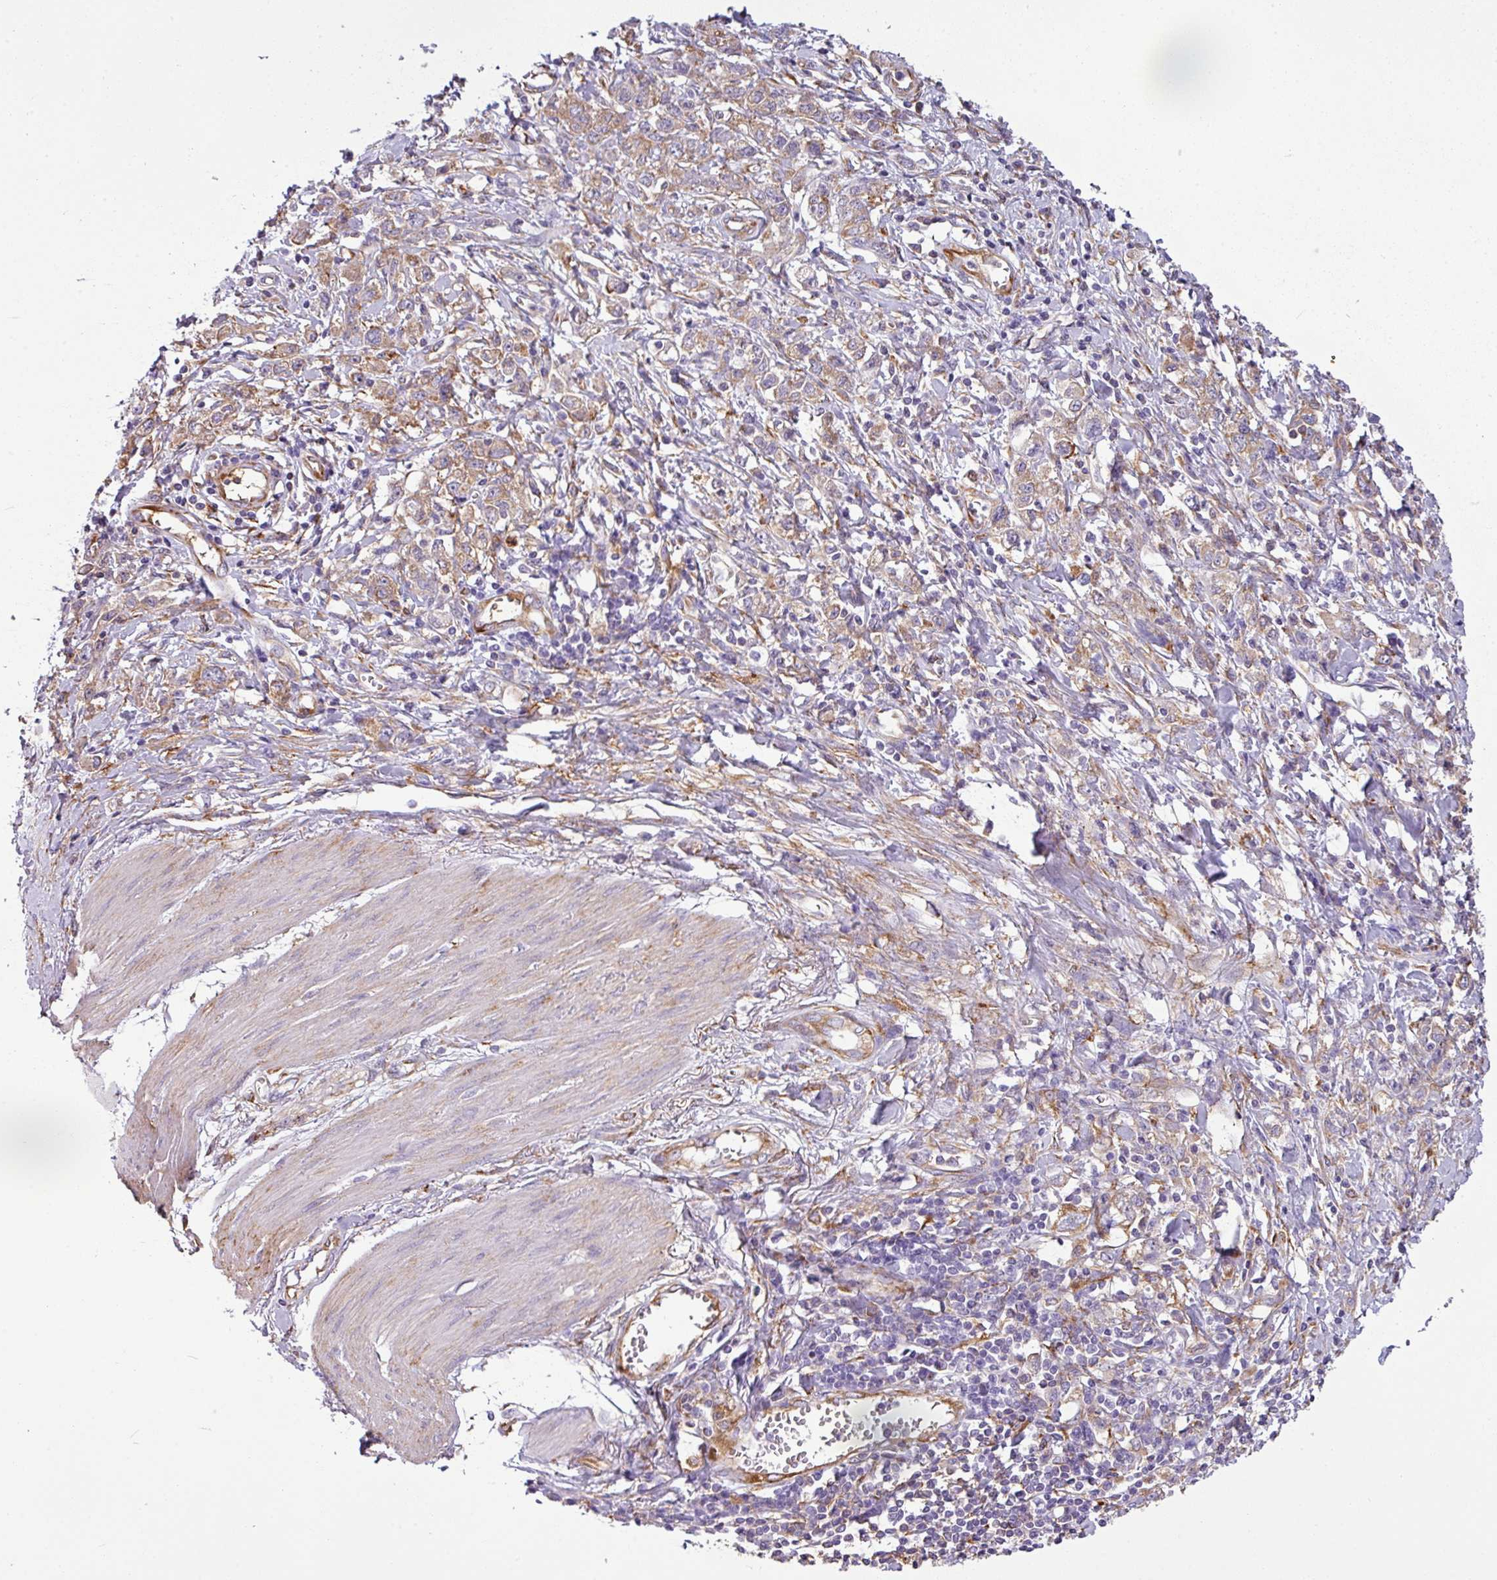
{"staining": {"intensity": "weak", "quantity": ">75%", "location": "cytoplasmic/membranous"}, "tissue": "stomach cancer", "cell_type": "Tumor cells", "image_type": "cancer", "snomed": [{"axis": "morphology", "description": "Adenocarcinoma, NOS"}, {"axis": "topography", "description": "Stomach"}], "caption": "Immunohistochemistry of stomach cancer displays low levels of weak cytoplasmic/membranous expression in about >75% of tumor cells.", "gene": "XNDC1N", "patient": {"sex": "female", "age": 76}}